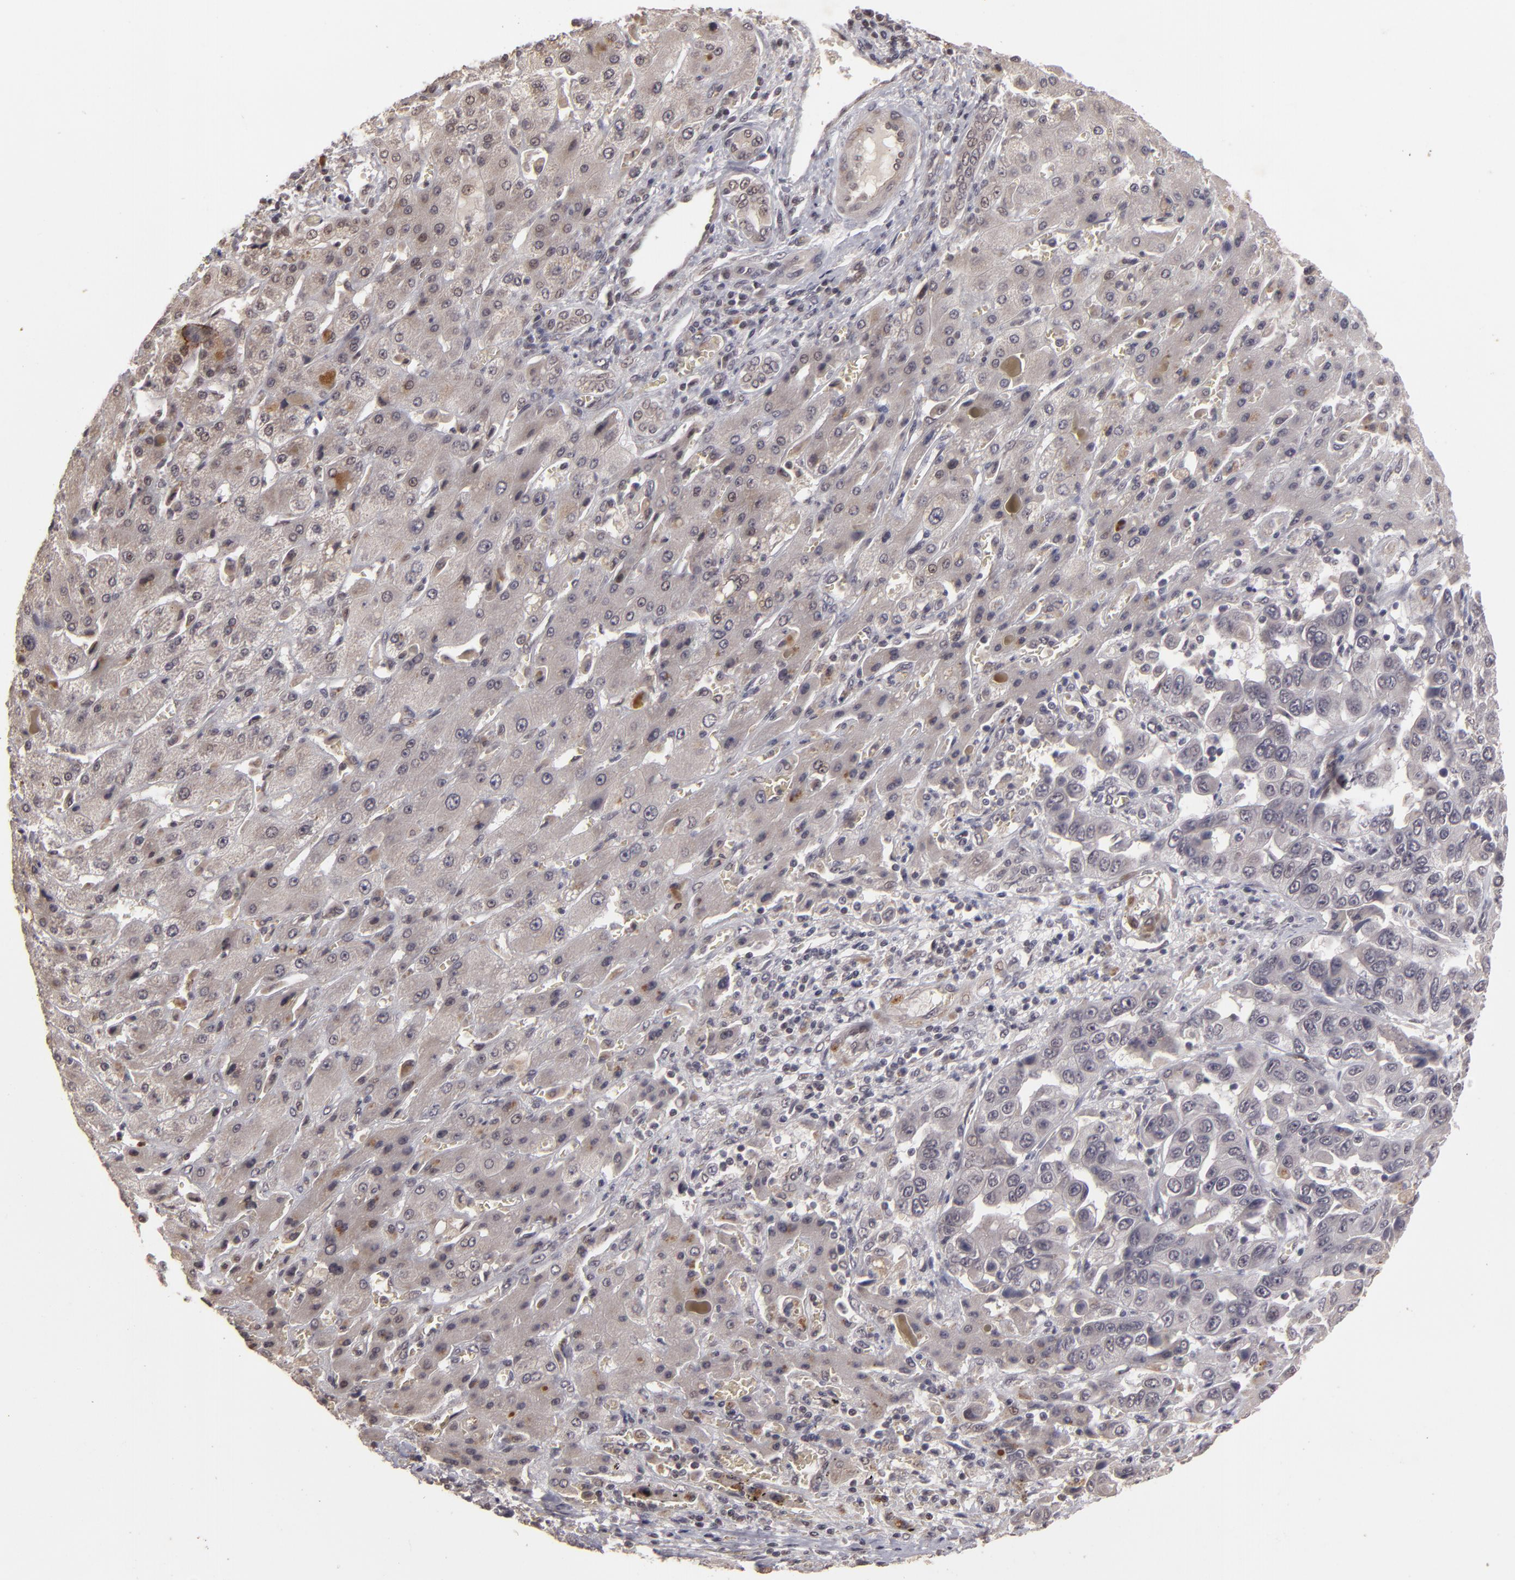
{"staining": {"intensity": "negative", "quantity": "none", "location": "none"}, "tissue": "liver cancer", "cell_type": "Tumor cells", "image_type": "cancer", "snomed": [{"axis": "morphology", "description": "Cholangiocarcinoma"}, {"axis": "topography", "description": "Liver"}], "caption": "Tumor cells show no significant protein positivity in liver cancer.", "gene": "DFFA", "patient": {"sex": "female", "age": 52}}